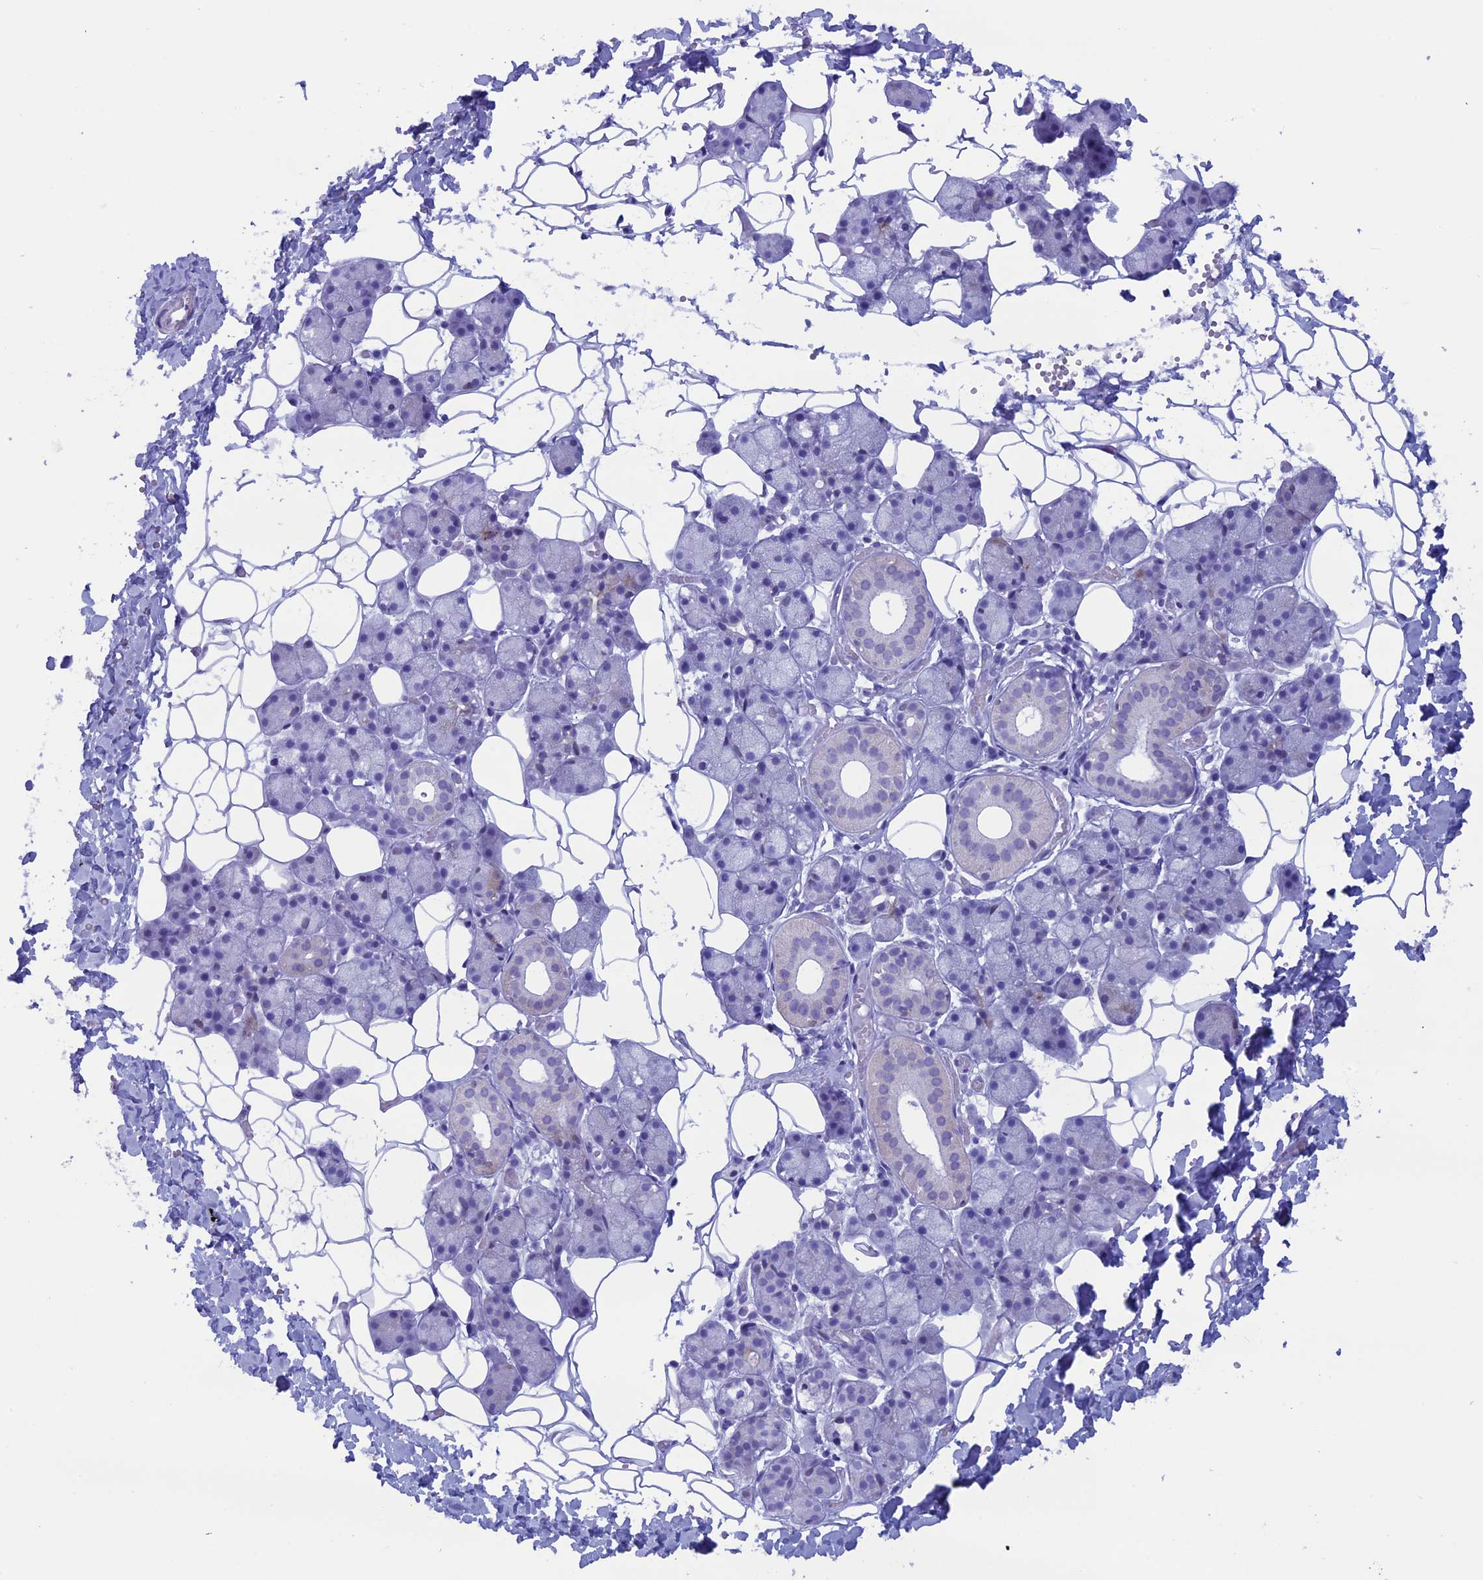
{"staining": {"intensity": "weak", "quantity": "<25%", "location": "cytoplasmic/membranous"}, "tissue": "salivary gland", "cell_type": "Glandular cells", "image_type": "normal", "snomed": [{"axis": "morphology", "description": "Normal tissue, NOS"}, {"axis": "topography", "description": "Salivary gland"}], "caption": "Immunohistochemistry image of normal salivary gland stained for a protein (brown), which shows no expression in glandular cells.", "gene": "FAM169A", "patient": {"sex": "female", "age": 33}}